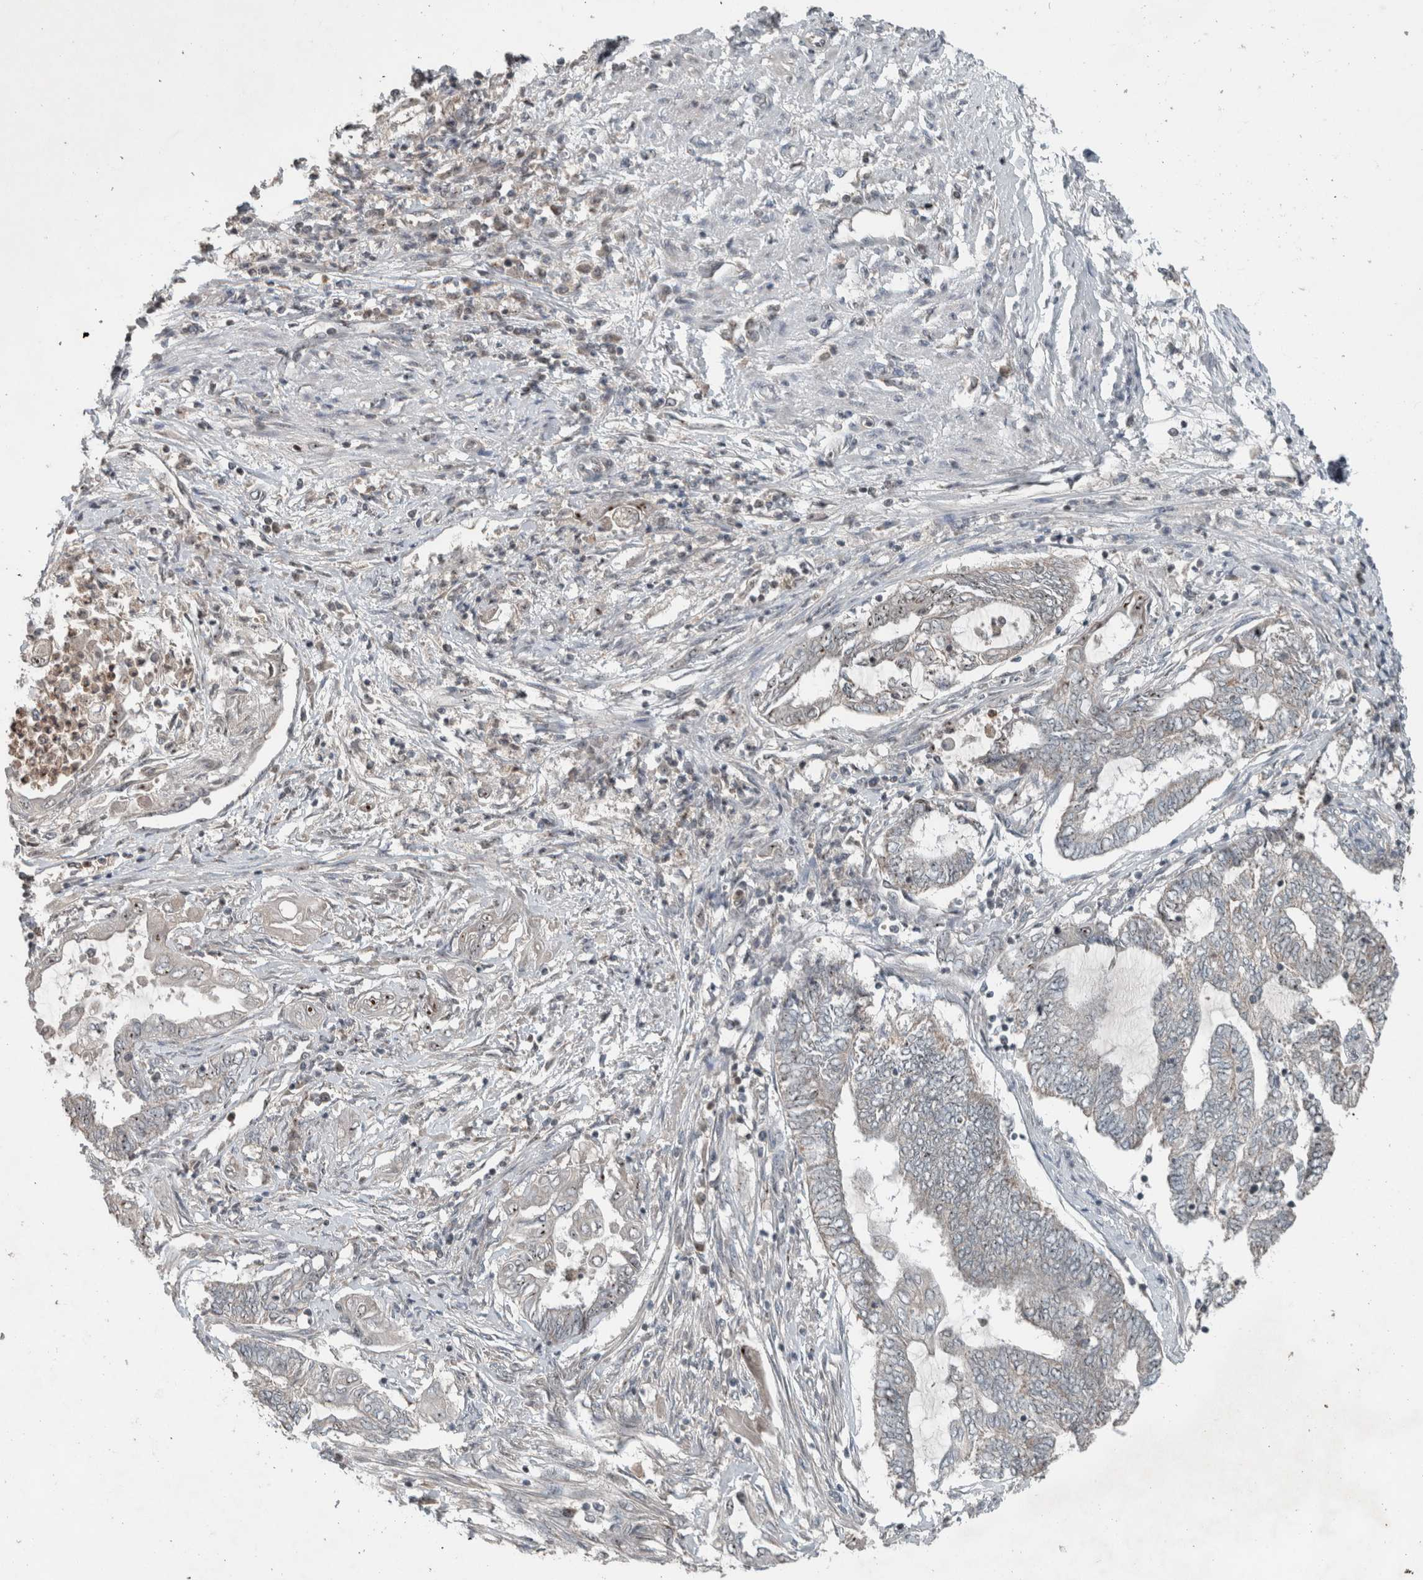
{"staining": {"intensity": "weak", "quantity": "<25%", "location": "cytoplasmic/membranous"}, "tissue": "endometrial cancer", "cell_type": "Tumor cells", "image_type": "cancer", "snomed": [{"axis": "morphology", "description": "Adenocarcinoma, NOS"}, {"axis": "topography", "description": "Uterus"}, {"axis": "topography", "description": "Endometrium"}], "caption": "This is a photomicrograph of IHC staining of endometrial cancer (adenocarcinoma), which shows no positivity in tumor cells.", "gene": "RPF1", "patient": {"sex": "female", "age": 70}}